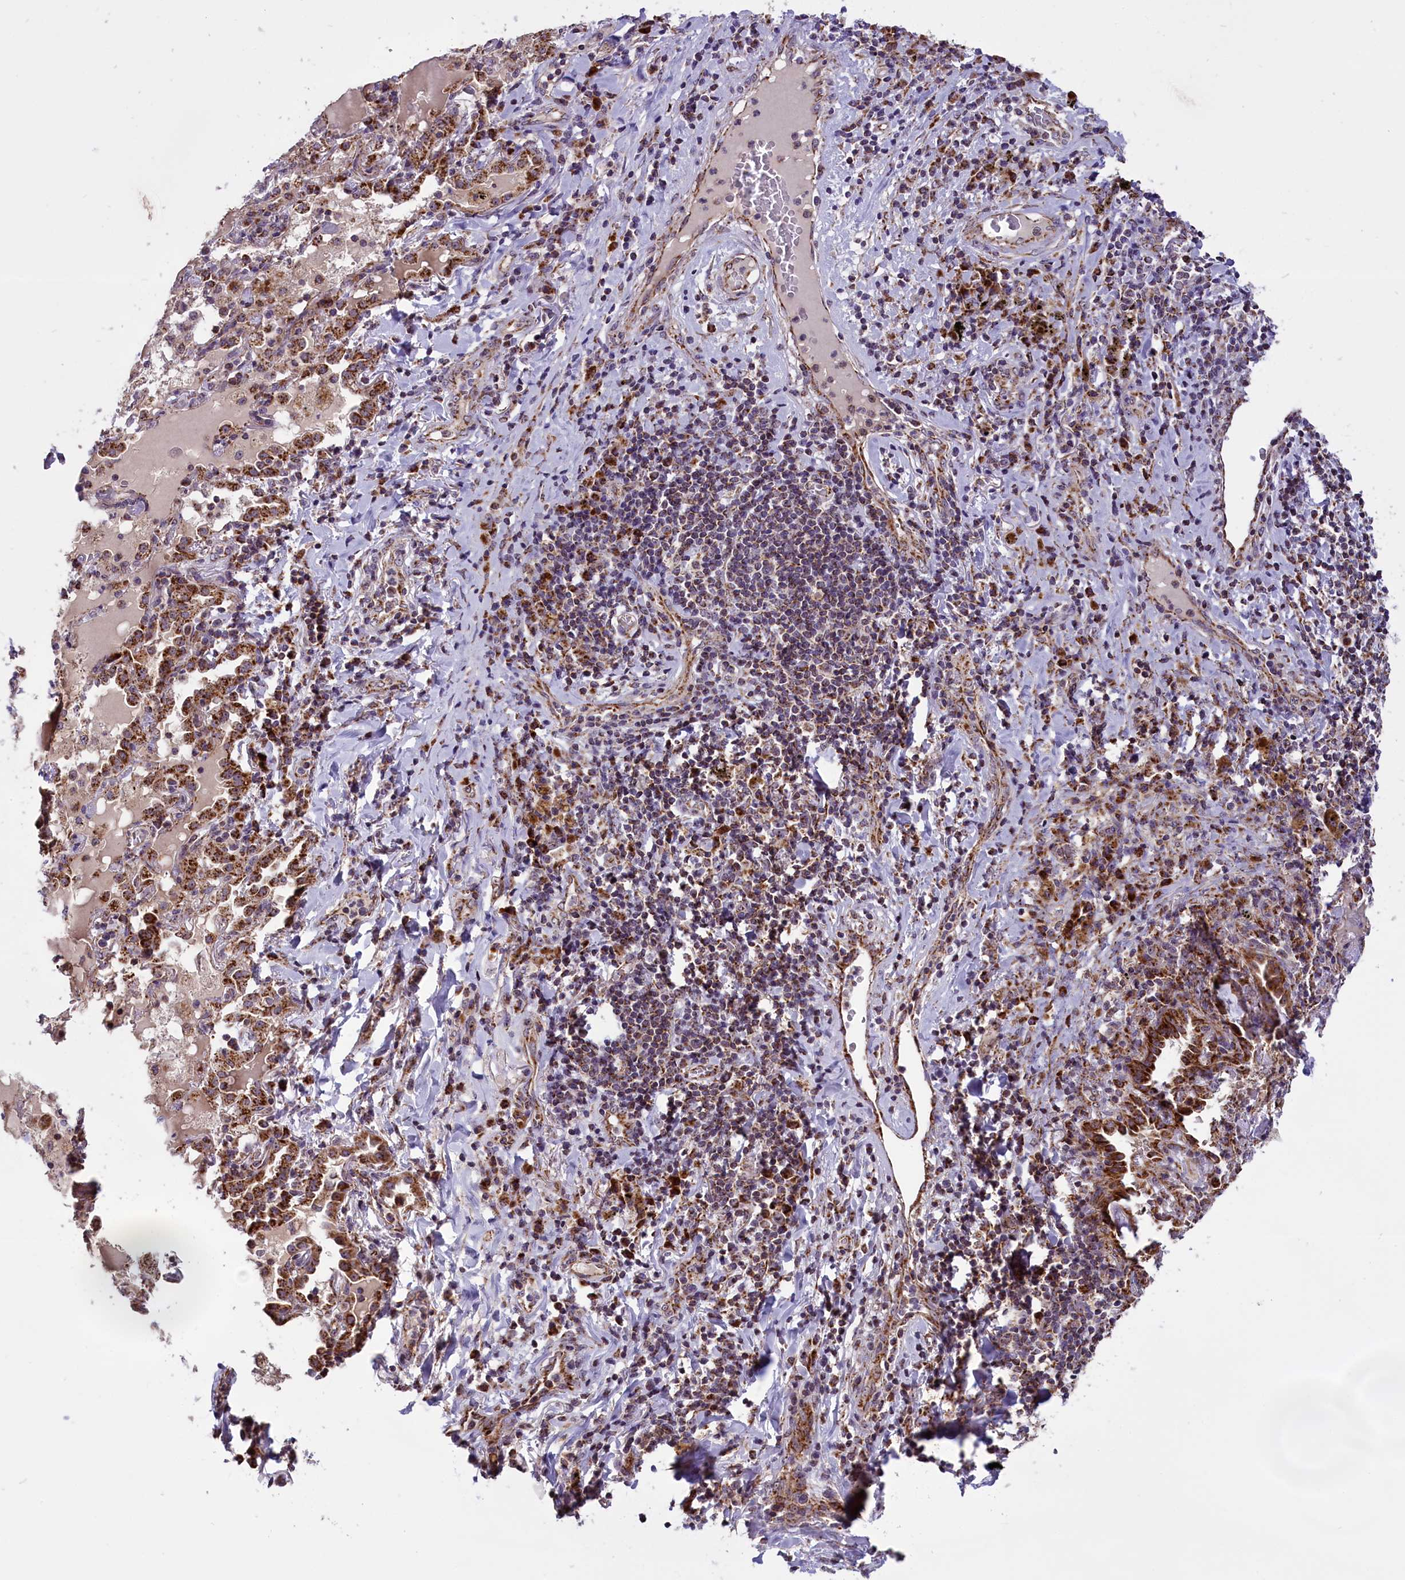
{"staining": {"intensity": "strong", "quantity": ">75%", "location": "cytoplasmic/membranous"}, "tissue": "lung cancer", "cell_type": "Tumor cells", "image_type": "cancer", "snomed": [{"axis": "morphology", "description": "Squamous cell carcinoma, NOS"}, {"axis": "topography", "description": "Lung"}], "caption": "DAB immunohistochemical staining of human lung cancer (squamous cell carcinoma) reveals strong cytoplasmic/membranous protein expression in about >75% of tumor cells. (brown staining indicates protein expression, while blue staining denotes nuclei).", "gene": "NDUFS5", "patient": {"sex": "female", "age": 63}}